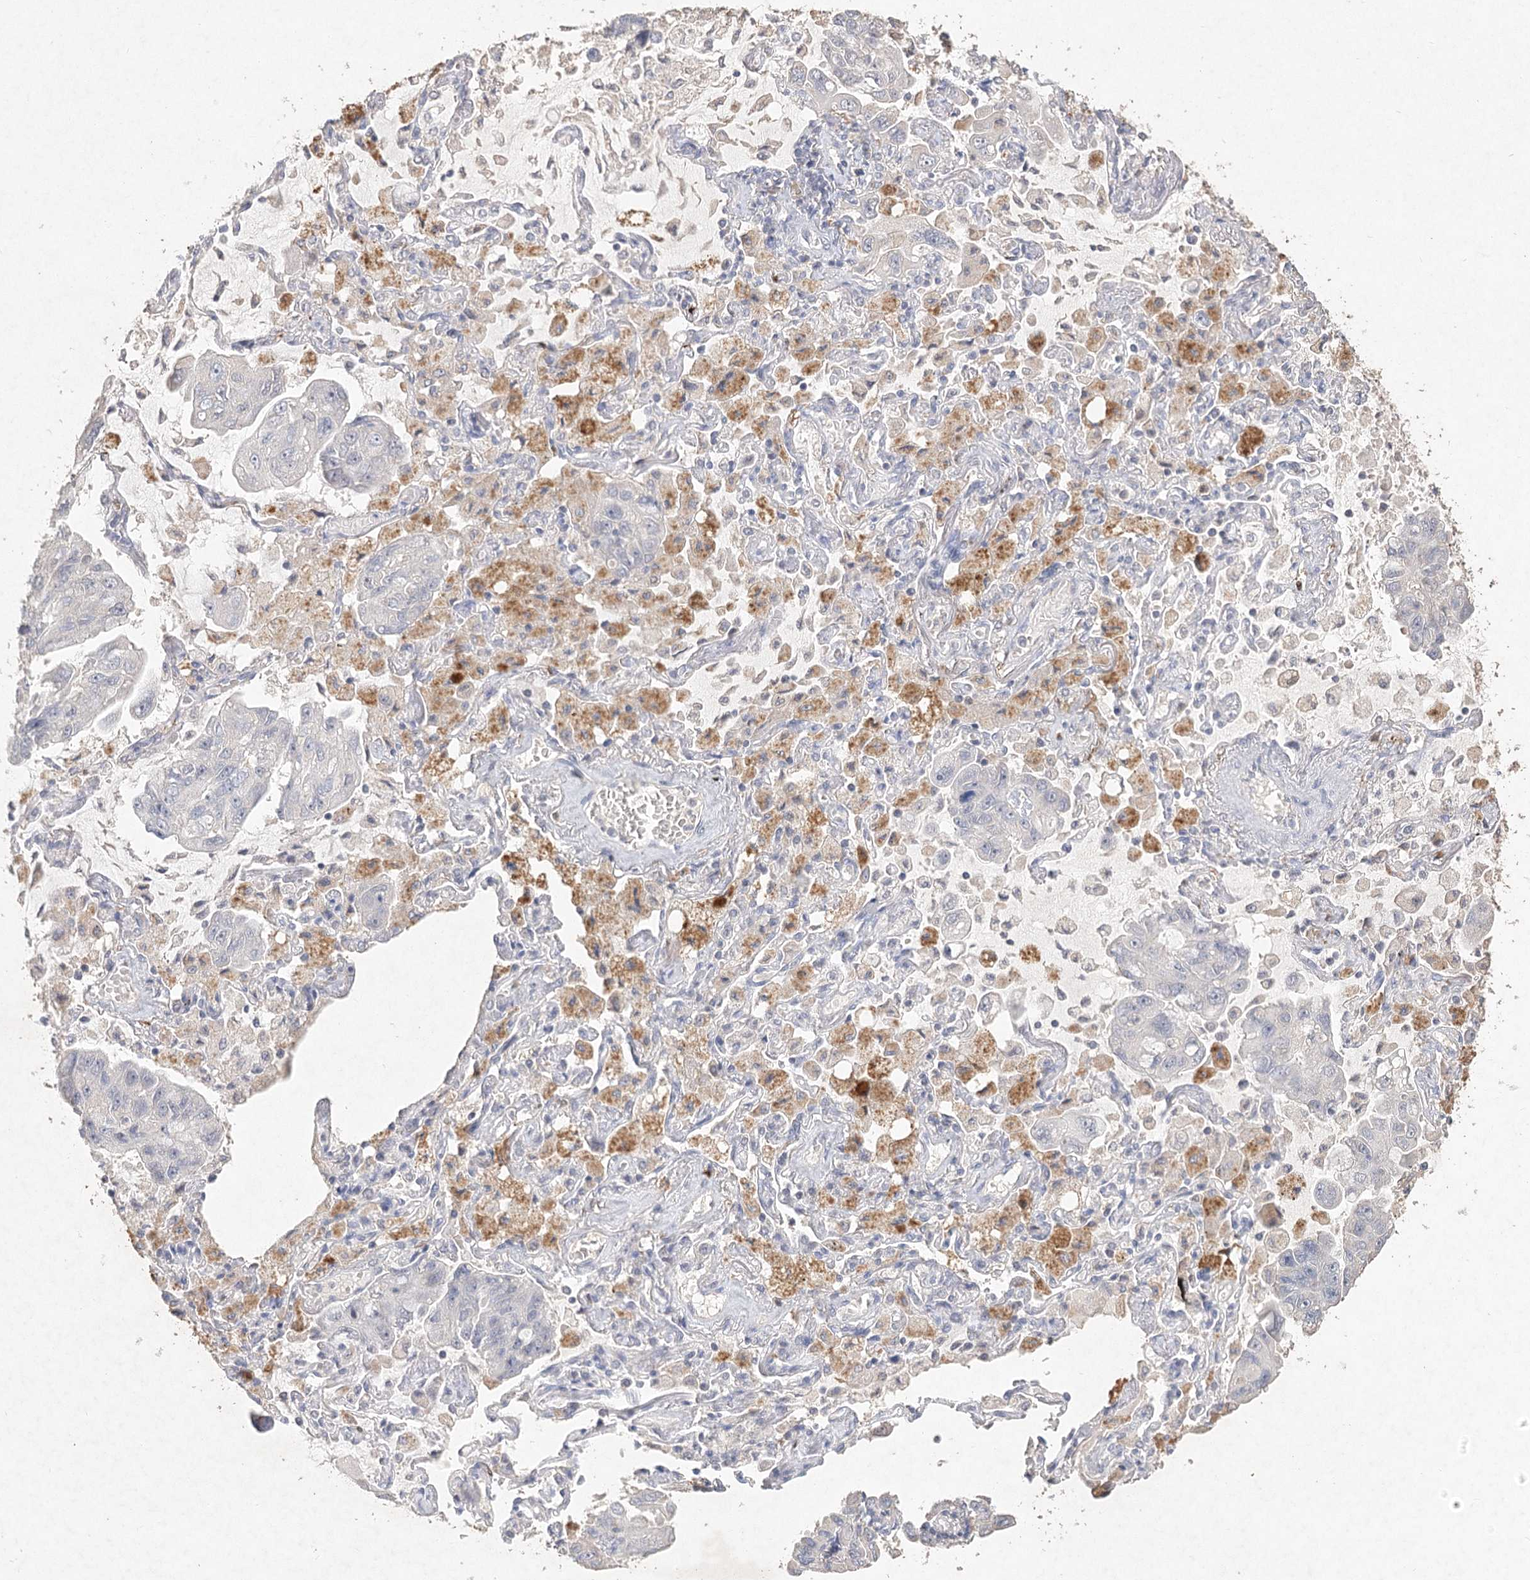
{"staining": {"intensity": "negative", "quantity": "none", "location": "none"}, "tissue": "lung cancer", "cell_type": "Tumor cells", "image_type": "cancer", "snomed": [{"axis": "morphology", "description": "Adenocarcinoma, NOS"}, {"axis": "topography", "description": "Lung"}], "caption": "Immunohistochemistry (IHC) micrograph of neoplastic tissue: adenocarcinoma (lung) stained with DAB (3,3'-diaminobenzidine) reveals no significant protein expression in tumor cells.", "gene": "ARSI", "patient": {"sex": "male", "age": 64}}